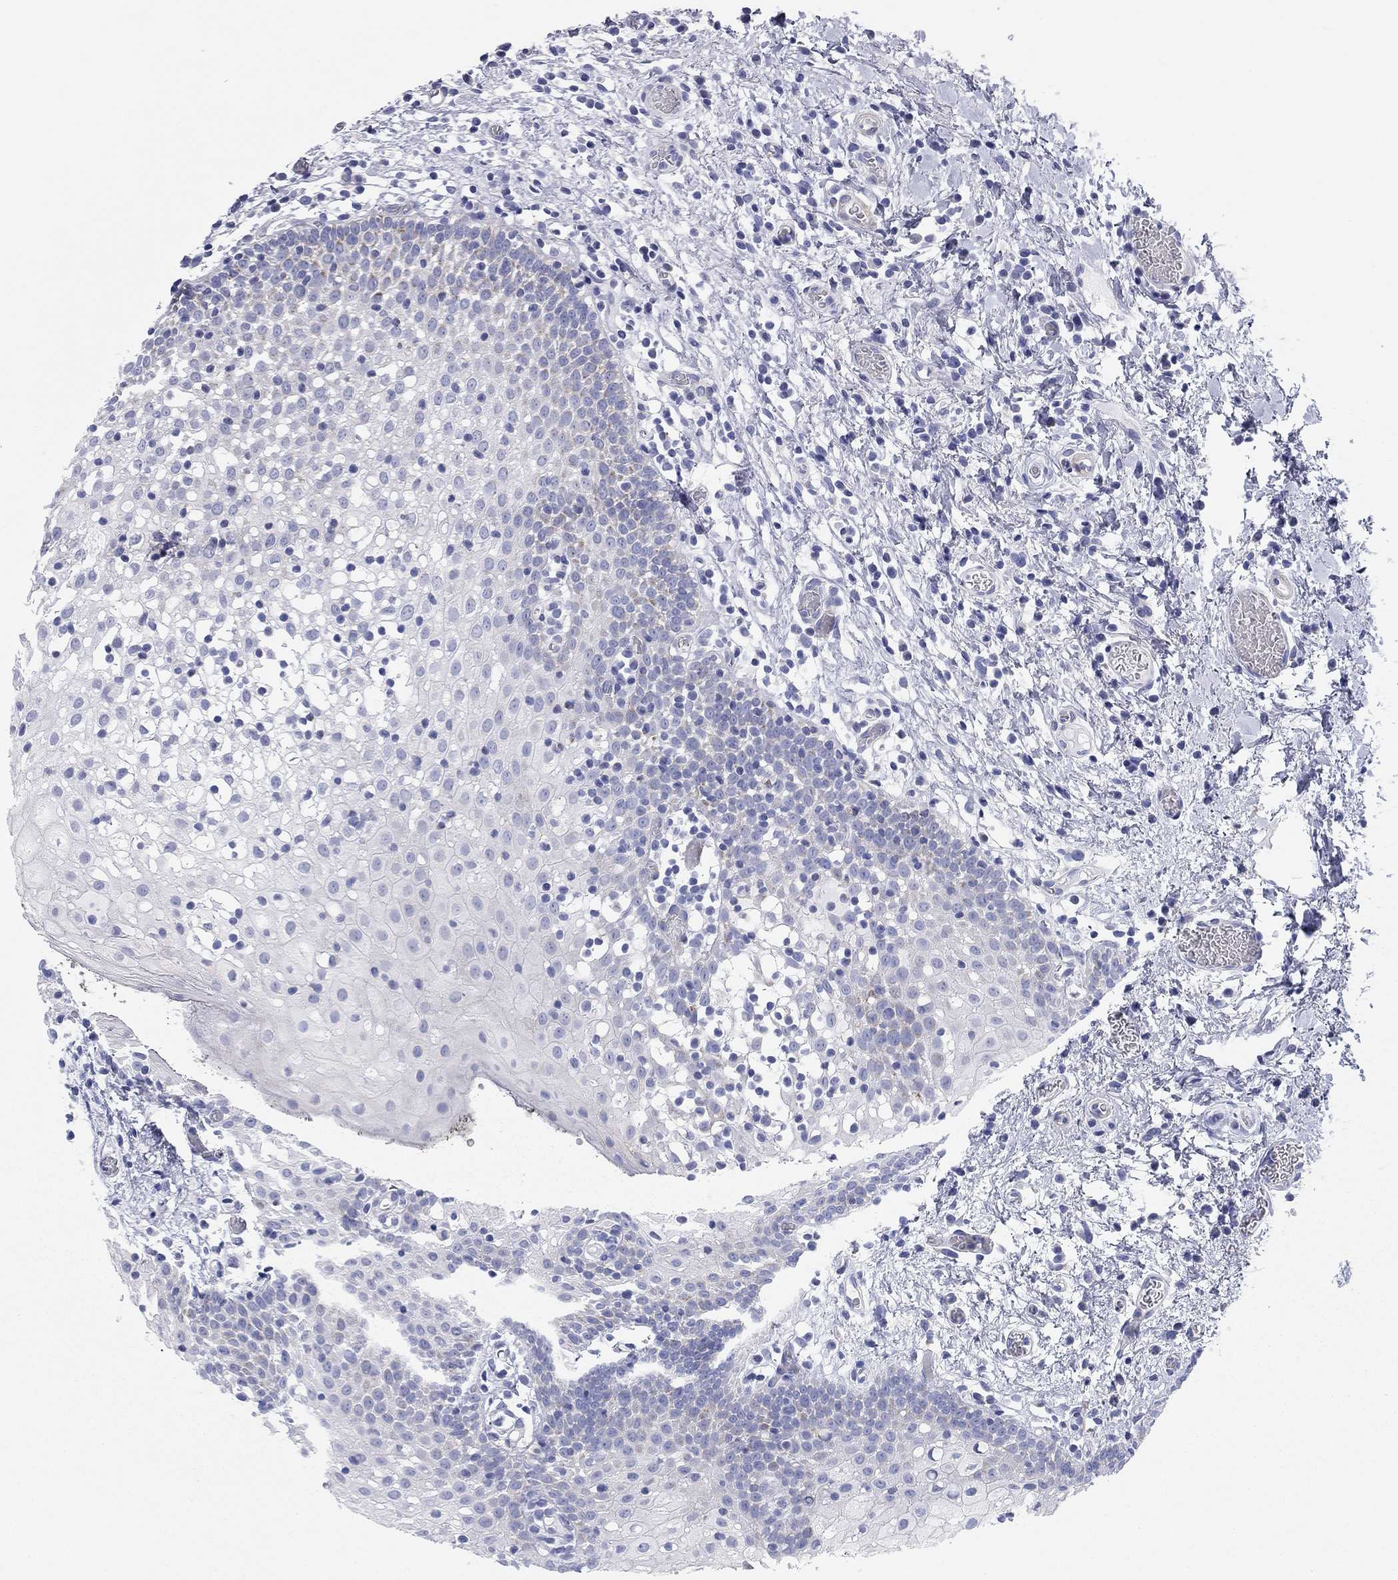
{"staining": {"intensity": "moderate", "quantity": "<25%", "location": "cytoplasmic/membranous"}, "tissue": "oral mucosa", "cell_type": "Squamous epithelial cells", "image_type": "normal", "snomed": [{"axis": "morphology", "description": "Normal tissue, NOS"}, {"axis": "morphology", "description": "Squamous cell carcinoma, NOS"}, {"axis": "topography", "description": "Oral tissue"}, {"axis": "topography", "description": "Head-Neck"}], "caption": "High-magnification brightfield microscopy of benign oral mucosa stained with DAB (brown) and counterstained with hematoxylin (blue). squamous epithelial cells exhibit moderate cytoplasmic/membranous staining is seen in approximately<25% of cells. Using DAB (brown) and hematoxylin (blue) stains, captured at high magnification using brightfield microscopy.", "gene": "CHI3L2", "patient": {"sex": "male", "age": 69}}